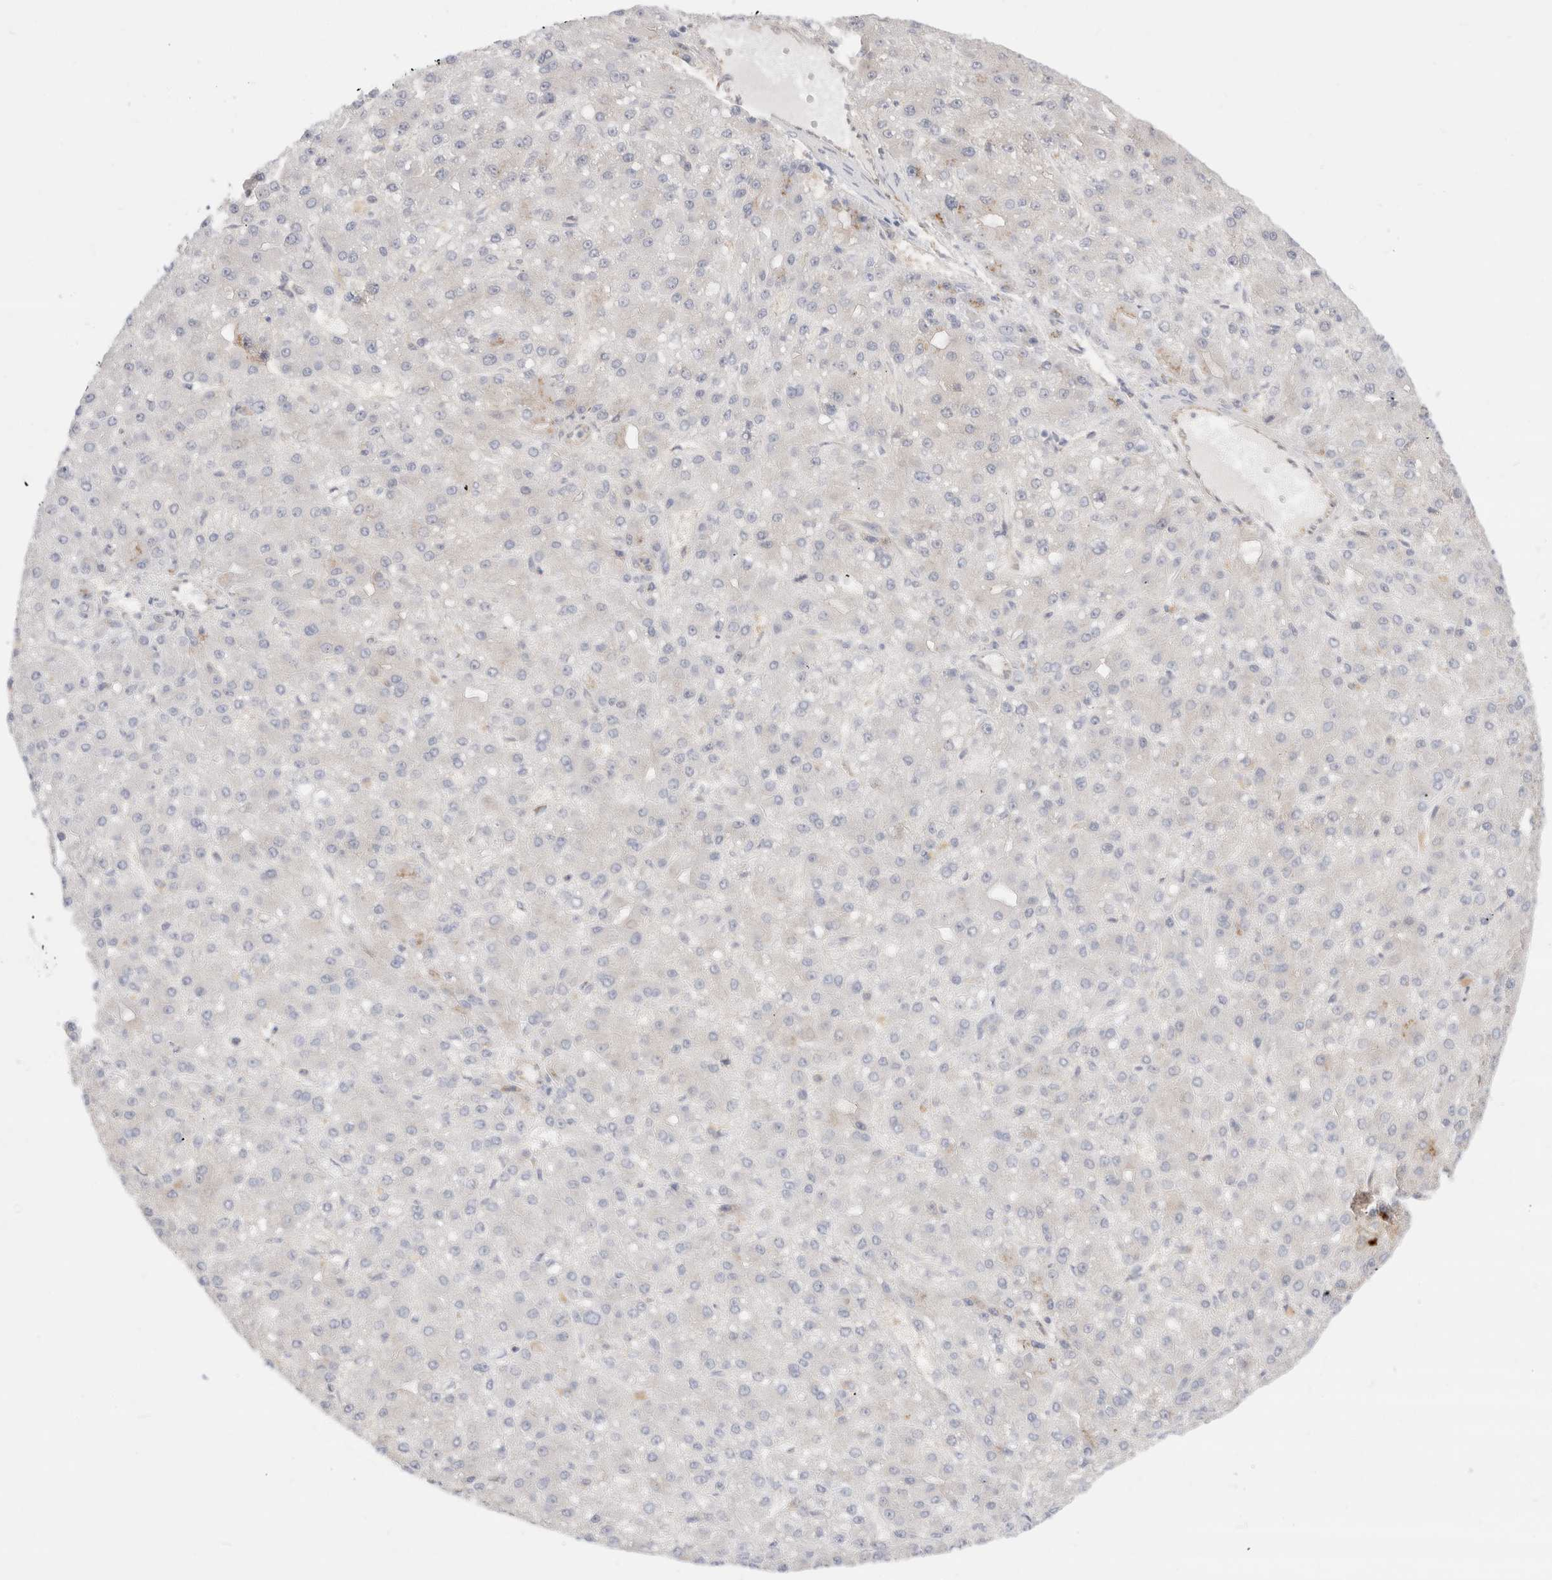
{"staining": {"intensity": "negative", "quantity": "none", "location": "none"}, "tissue": "liver cancer", "cell_type": "Tumor cells", "image_type": "cancer", "snomed": [{"axis": "morphology", "description": "Carcinoma, Hepatocellular, NOS"}, {"axis": "topography", "description": "Liver"}], "caption": "Immunohistochemistry of liver cancer exhibits no staining in tumor cells.", "gene": "EFCAB13", "patient": {"sex": "male", "age": 67}}